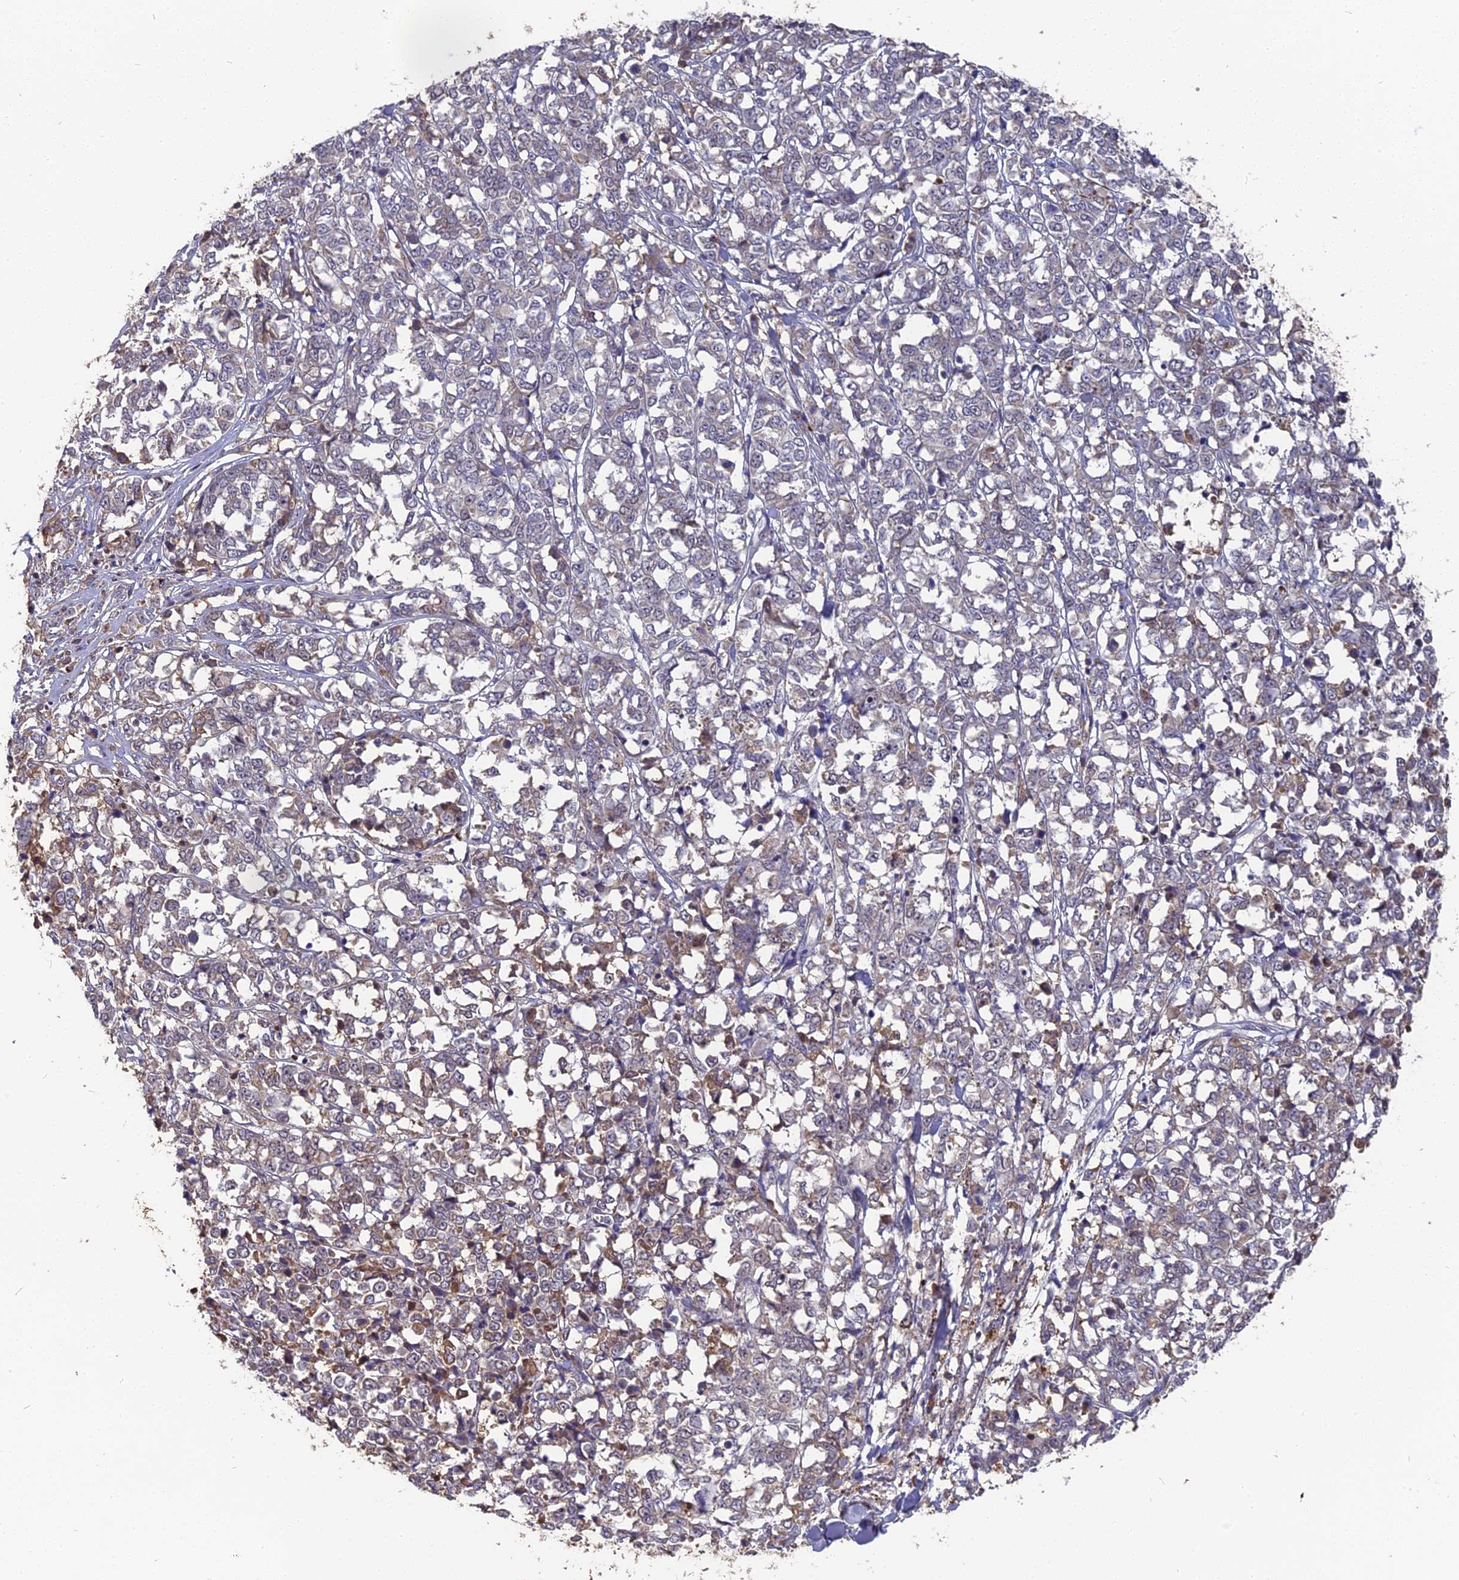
{"staining": {"intensity": "negative", "quantity": "none", "location": "none"}, "tissue": "melanoma", "cell_type": "Tumor cells", "image_type": "cancer", "snomed": [{"axis": "morphology", "description": "Malignant melanoma, NOS"}, {"axis": "topography", "description": "Skin"}], "caption": "Immunohistochemistry histopathology image of human malignant melanoma stained for a protein (brown), which exhibits no expression in tumor cells.", "gene": "ERMAP", "patient": {"sex": "female", "age": 72}}